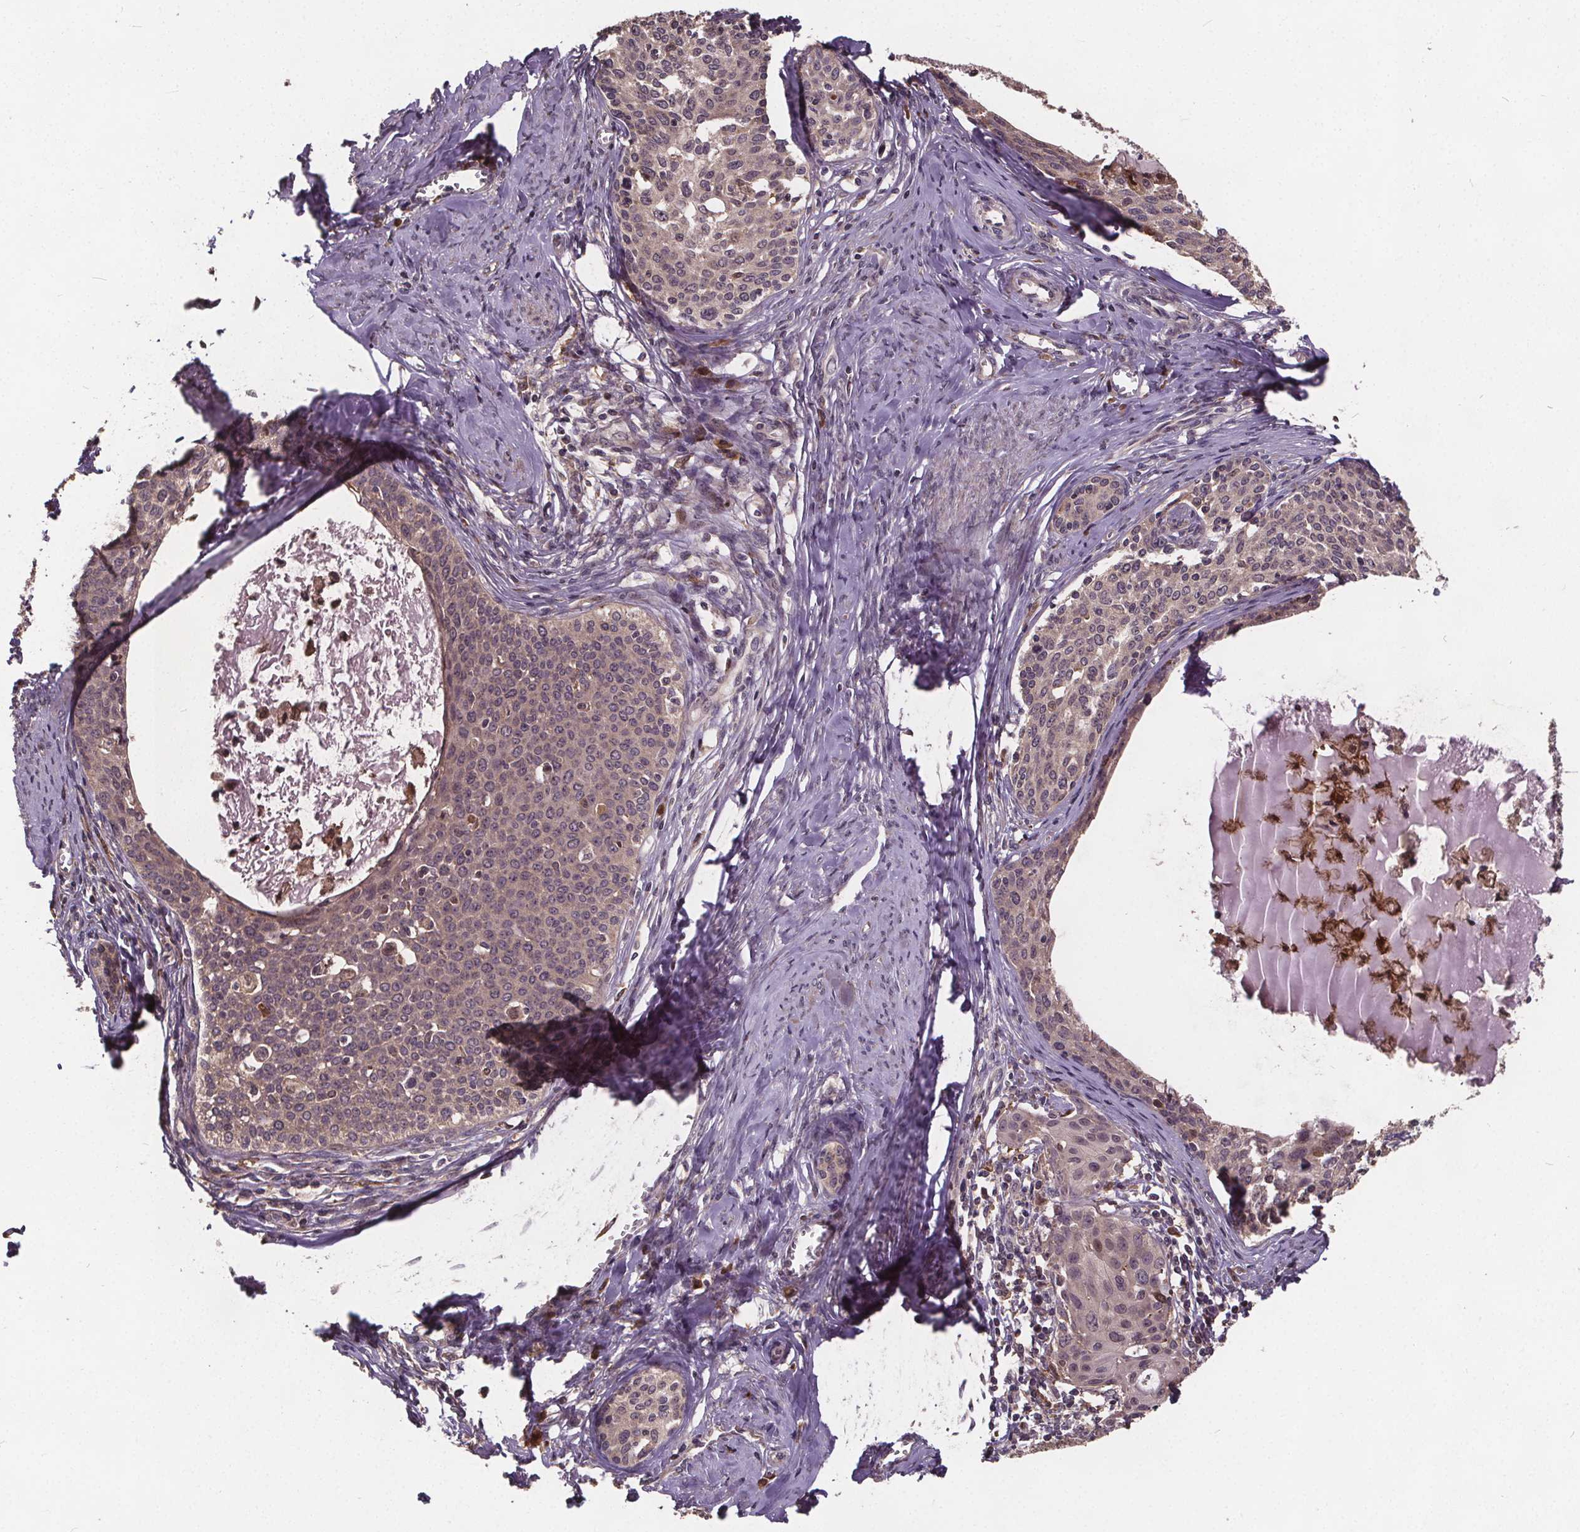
{"staining": {"intensity": "negative", "quantity": "none", "location": "none"}, "tissue": "cervical cancer", "cell_type": "Tumor cells", "image_type": "cancer", "snomed": [{"axis": "morphology", "description": "Squamous cell carcinoma, NOS"}, {"axis": "morphology", "description": "Adenocarcinoma, NOS"}, {"axis": "topography", "description": "Cervix"}], "caption": "Adenocarcinoma (cervical) was stained to show a protein in brown. There is no significant positivity in tumor cells.", "gene": "USP9X", "patient": {"sex": "female", "age": 52}}